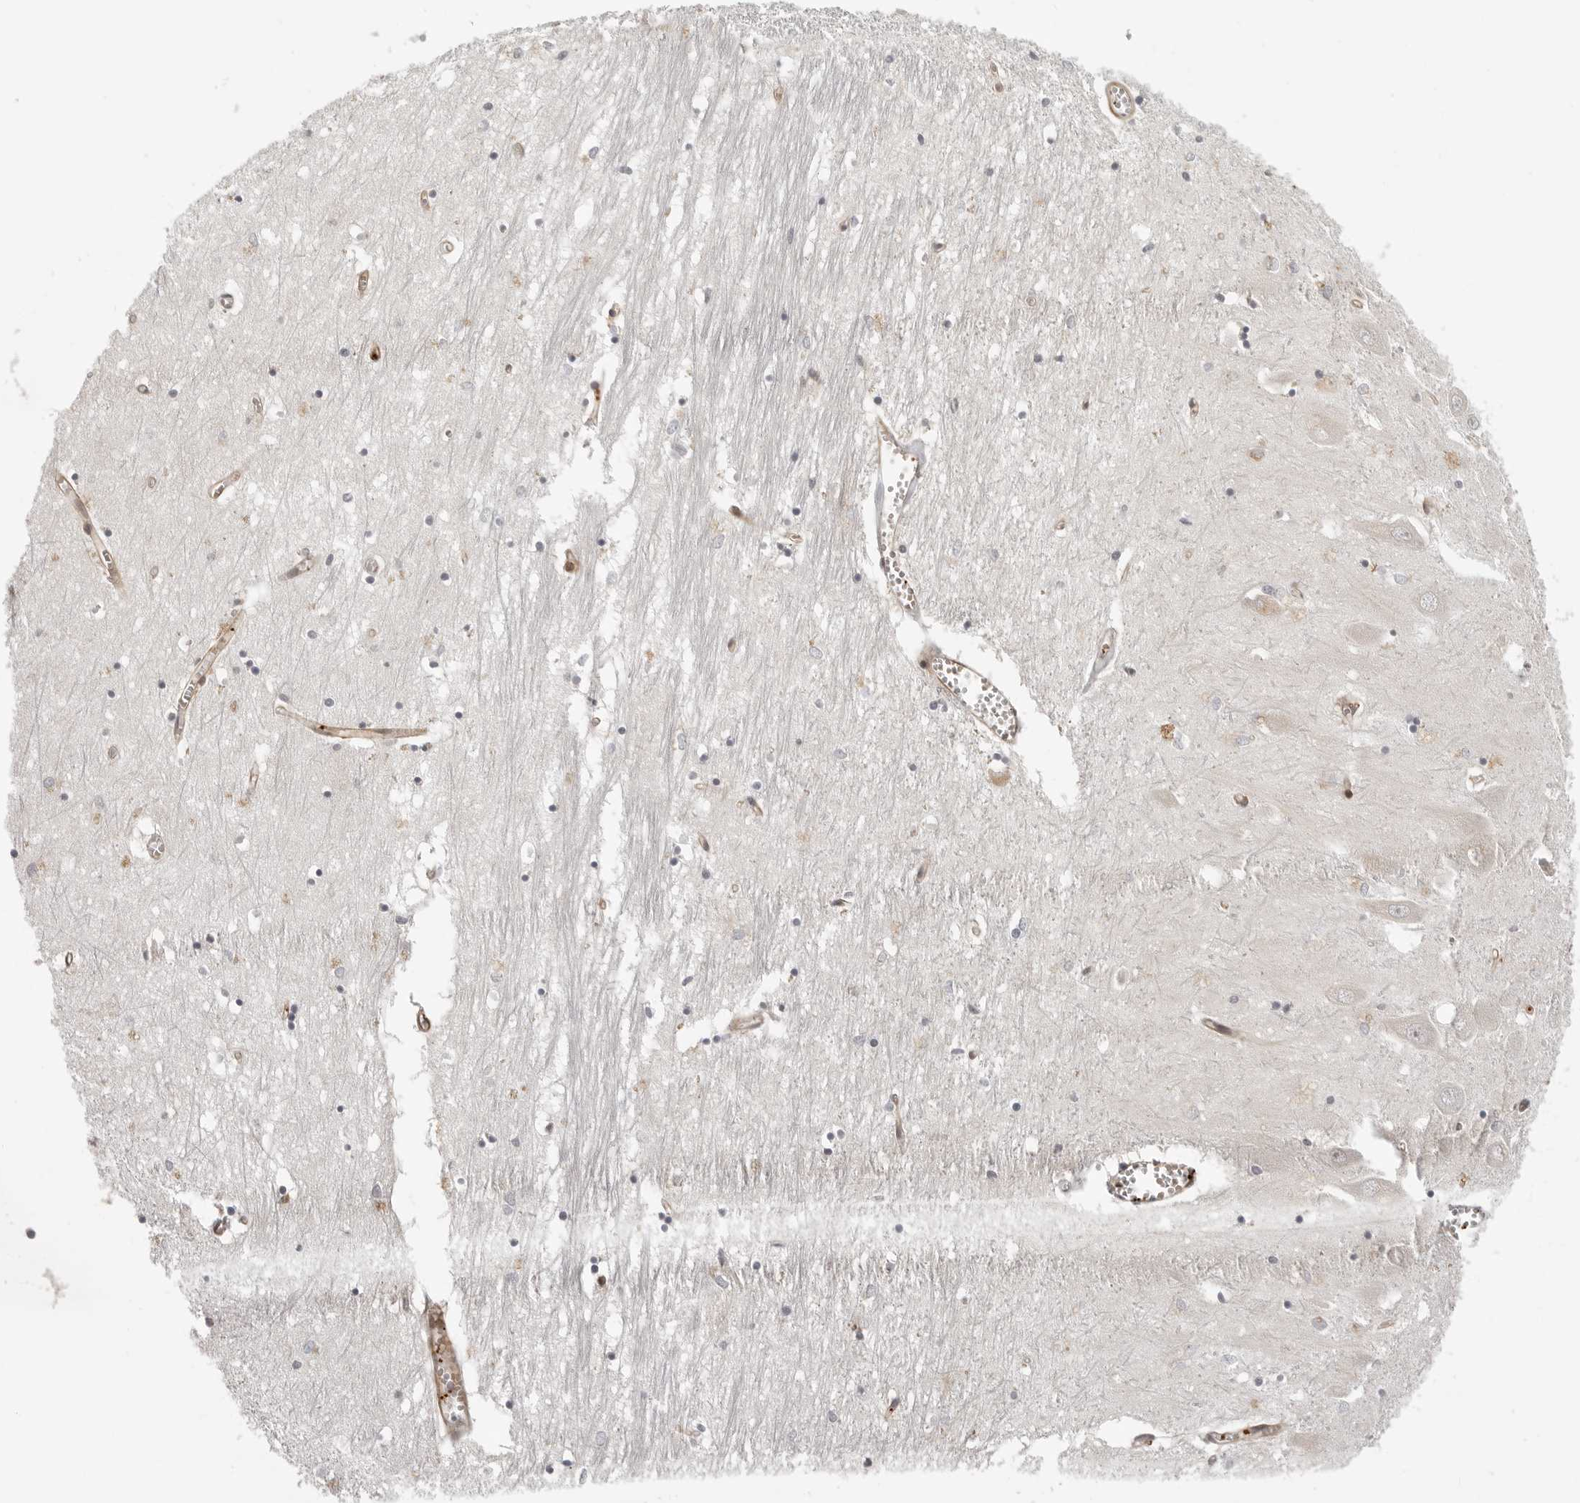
{"staining": {"intensity": "negative", "quantity": "none", "location": "none"}, "tissue": "hippocampus", "cell_type": "Glial cells", "image_type": "normal", "snomed": [{"axis": "morphology", "description": "Normal tissue, NOS"}, {"axis": "topography", "description": "Hippocampus"}], "caption": "Immunohistochemistry (IHC) photomicrograph of unremarkable hippocampus stained for a protein (brown), which shows no positivity in glial cells.", "gene": "TUT4", "patient": {"sex": "male", "age": 70}}